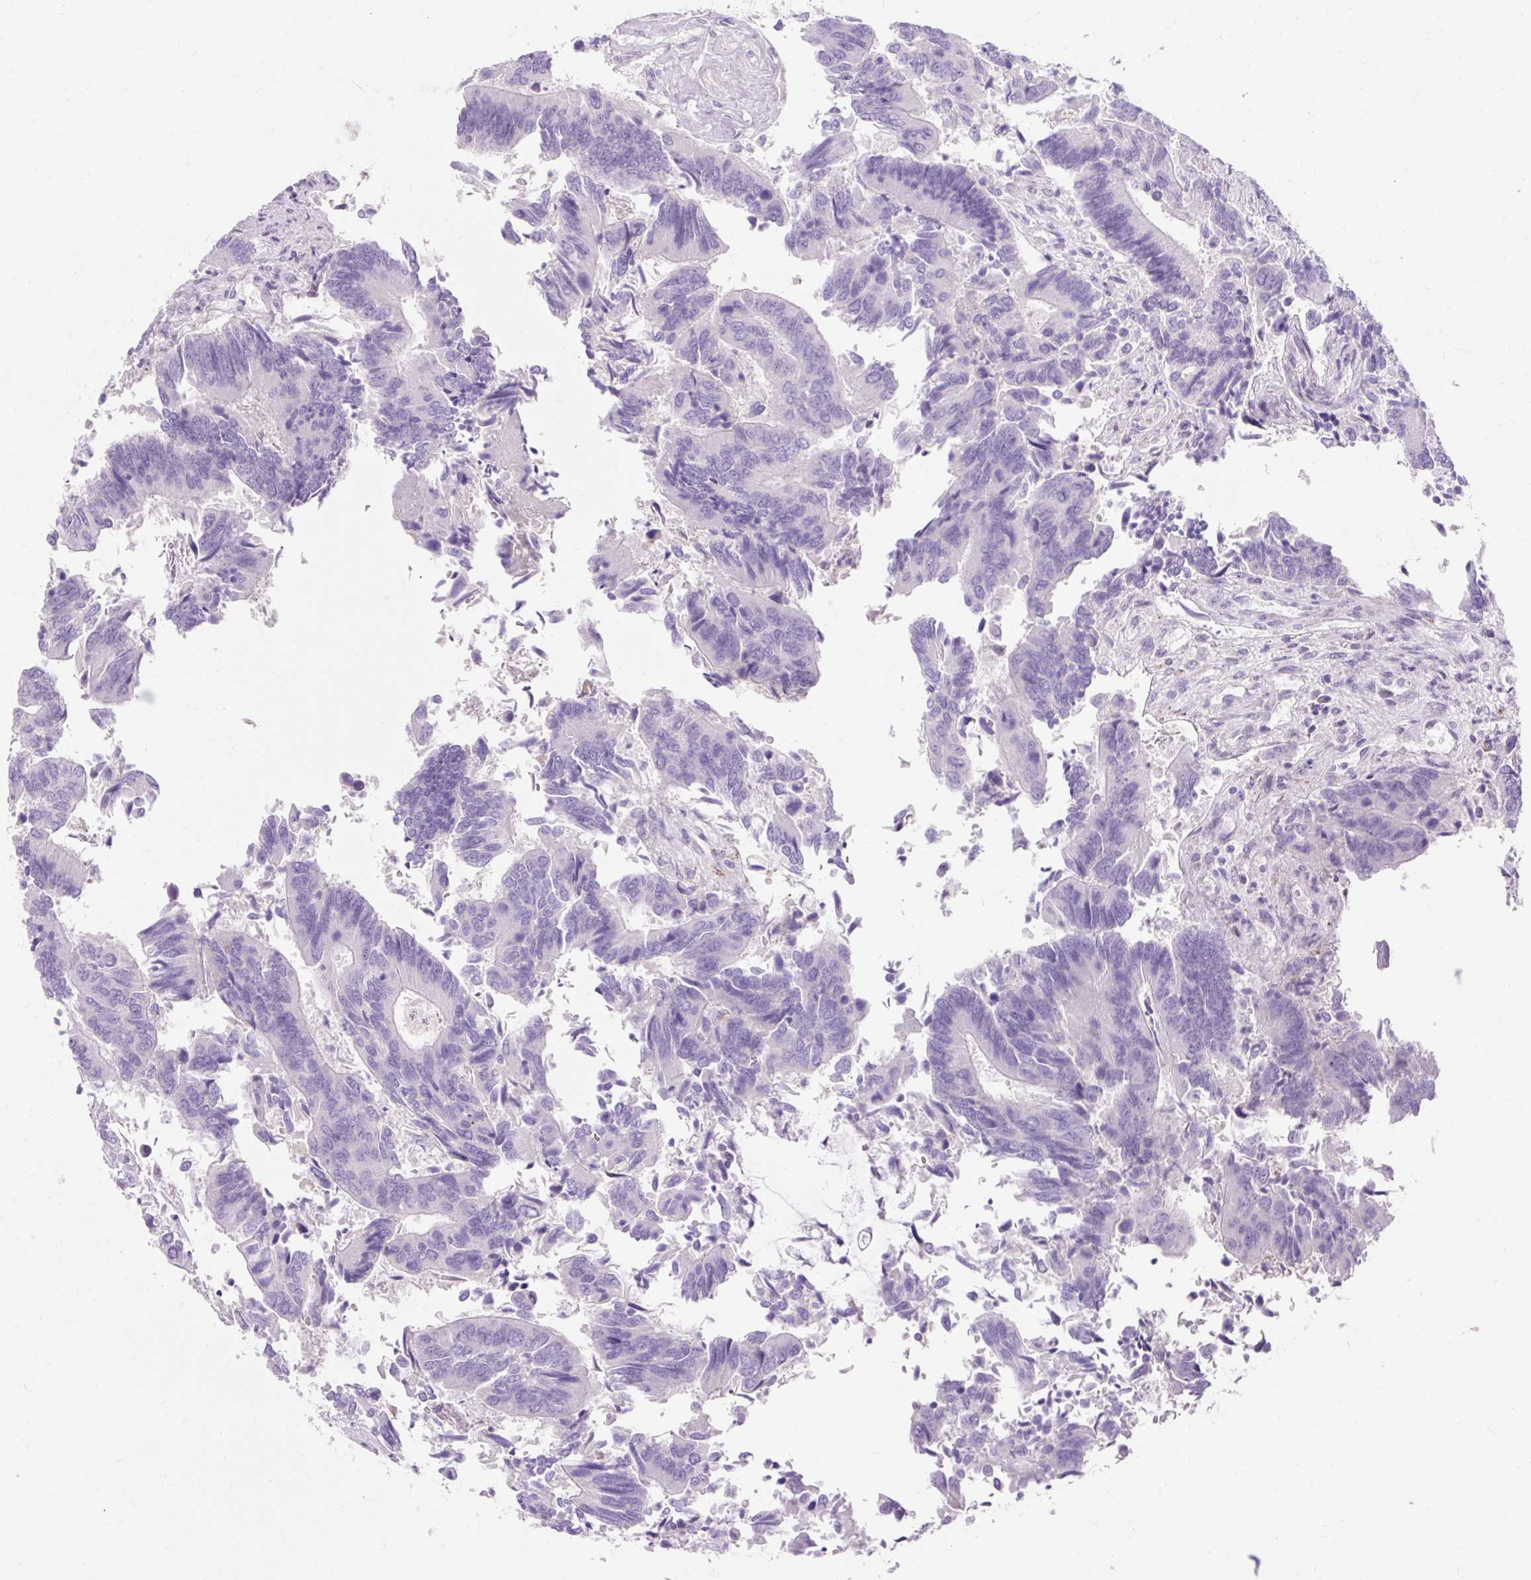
{"staining": {"intensity": "negative", "quantity": "none", "location": "none"}, "tissue": "colorectal cancer", "cell_type": "Tumor cells", "image_type": "cancer", "snomed": [{"axis": "morphology", "description": "Adenocarcinoma, NOS"}, {"axis": "topography", "description": "Colon"}], "caption": "High power microscopy micrograph of an immunohistochemistry (IHC) photomicrograph of colorectal cancer, revealing no significant positivity in tumor cells. (DAB (3,3'-diaminobenzidine) immunohistochemistry with hematoxylin counter stain).", "gene": "CLDN25", "patient": {"sex": "female", "age": 67}}